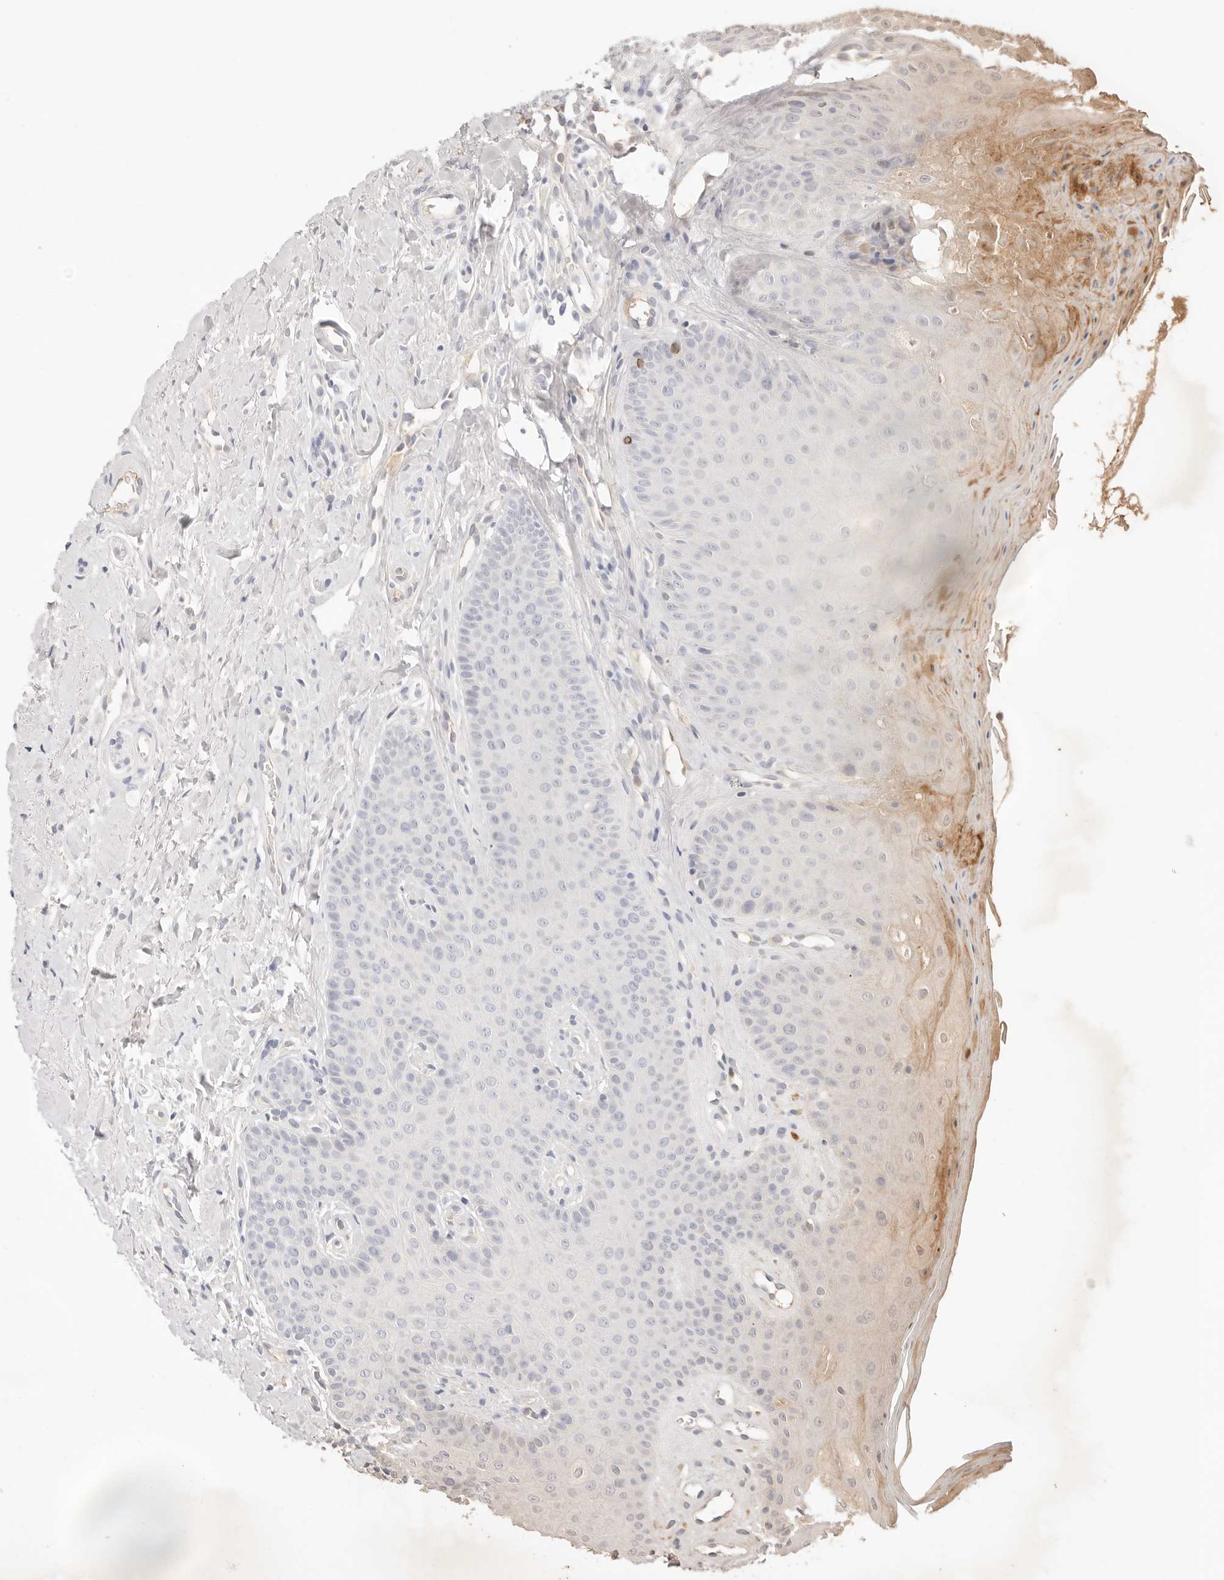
{"staining": {"intensity": "moderate", "quantity": "<25%", "location": "cytoplasmic/membranous"}, "tissue": "oral mucosa", "cell_type": "Squamous epithelial cells", "image_type": "normal", "snomed": [{"axis": "morphology", "description": "Normal tissue, NOS"}, {"axis": "topography", "description": "Oral tissue"}], "caption": "This histopathology image reveals IHC staining of benign oral mucosa, with low moderate cytoplasmic/membranous expression in about <25% of squamous epithelial cells.", "gene": "SPHK1", "patient": {"sex": "female", "age": 31}}